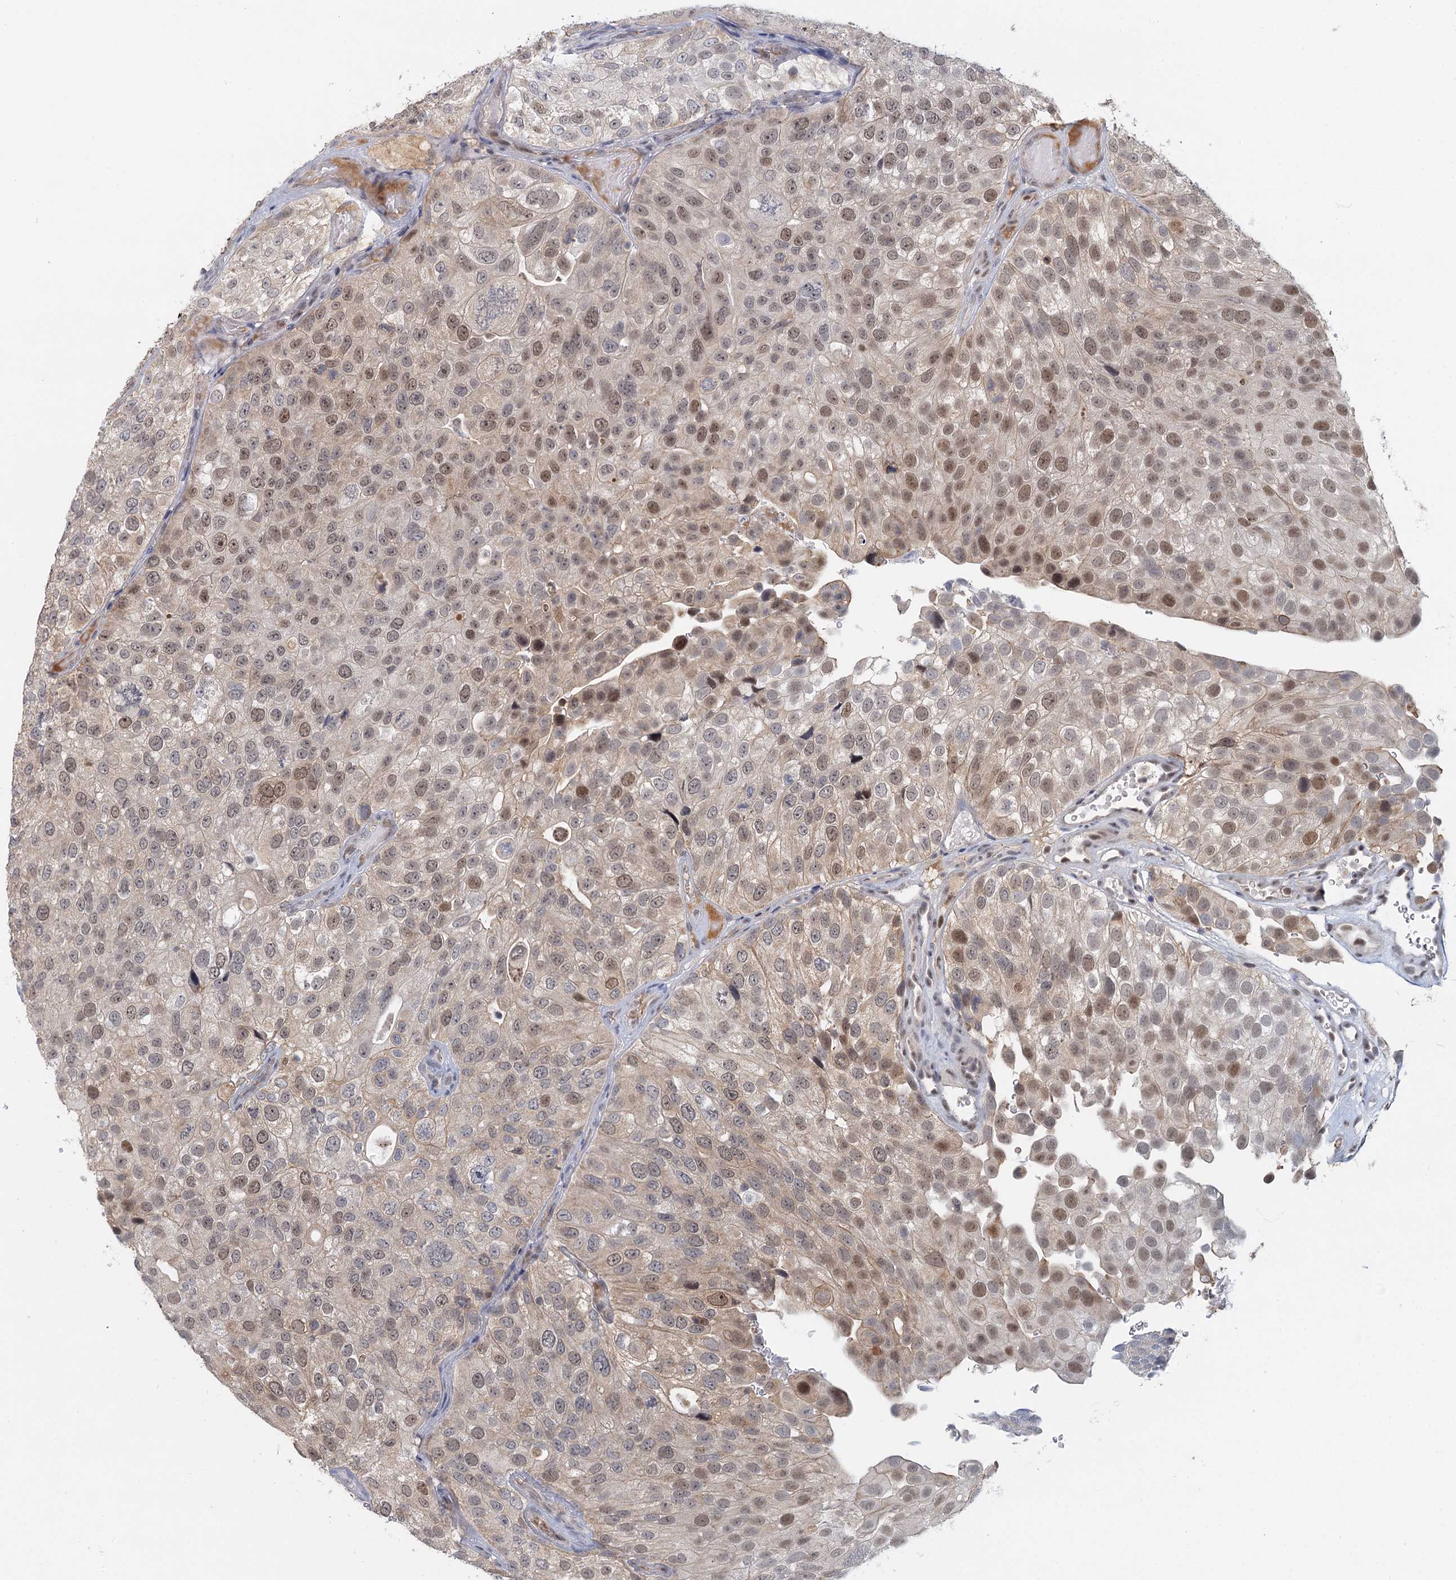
{"staining": {"intensity": "moderate", "quantity": "25%-75%", "location": "nuclear"}, "tissue": "urothelial cancer", "cell_type": "Tumor cells", "image_type": "cancer", "snomed": [{"axis": "morphology", "description": "Urothelial carcinoma, Low grade"}, {"axis": "topography", "description": "Urinary bladder"}], "caption": "Urothelial cancer stained for a protein exhibits moderate nuclear positivity in tumor cells.", "gene": "GPATCH11", "patient": {"sex": "male", "age": 78}}